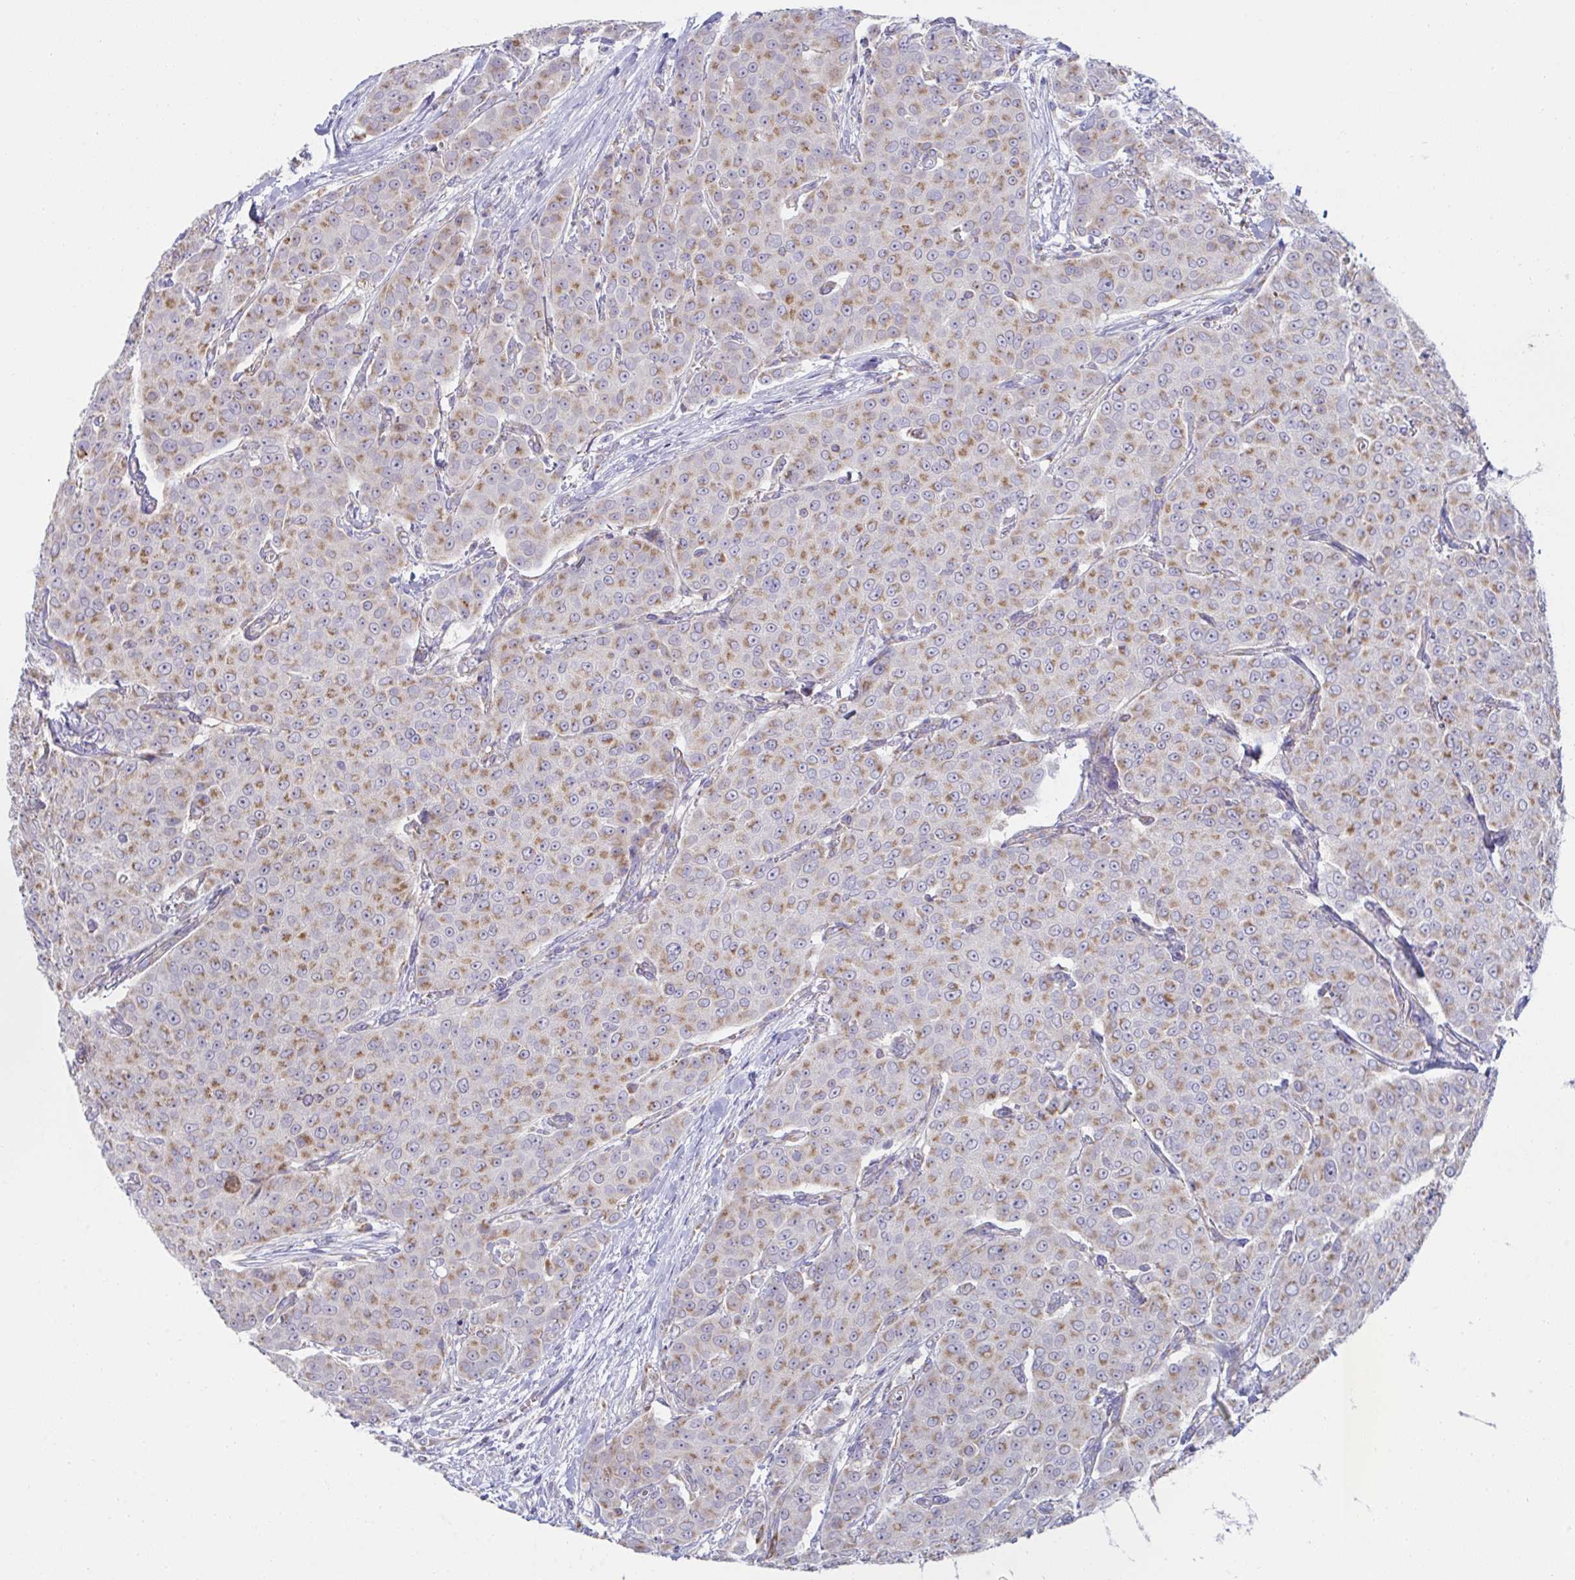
{"staining": {"intensity": "moderate", "quantity": ">75%", "location": "cytoplasmic/membranous"}, "tissue": "breast cancer", "cell_type": "Tumor cells", "image_type": "cancer", "snomed": [{"axis": "morphology", "description": "Duct carcinoma"}, {"axis": "topography", "description": "Breast"}], "caption": "Tumor cells reveal moderate cytoplasmic/membranous staining in approximately >75% of cells in breast invasive ductal carcinoma. Nuclei are stained in blue.", "gene": "NDUFA7", "patient": {"sex": "female", "age": 91}}